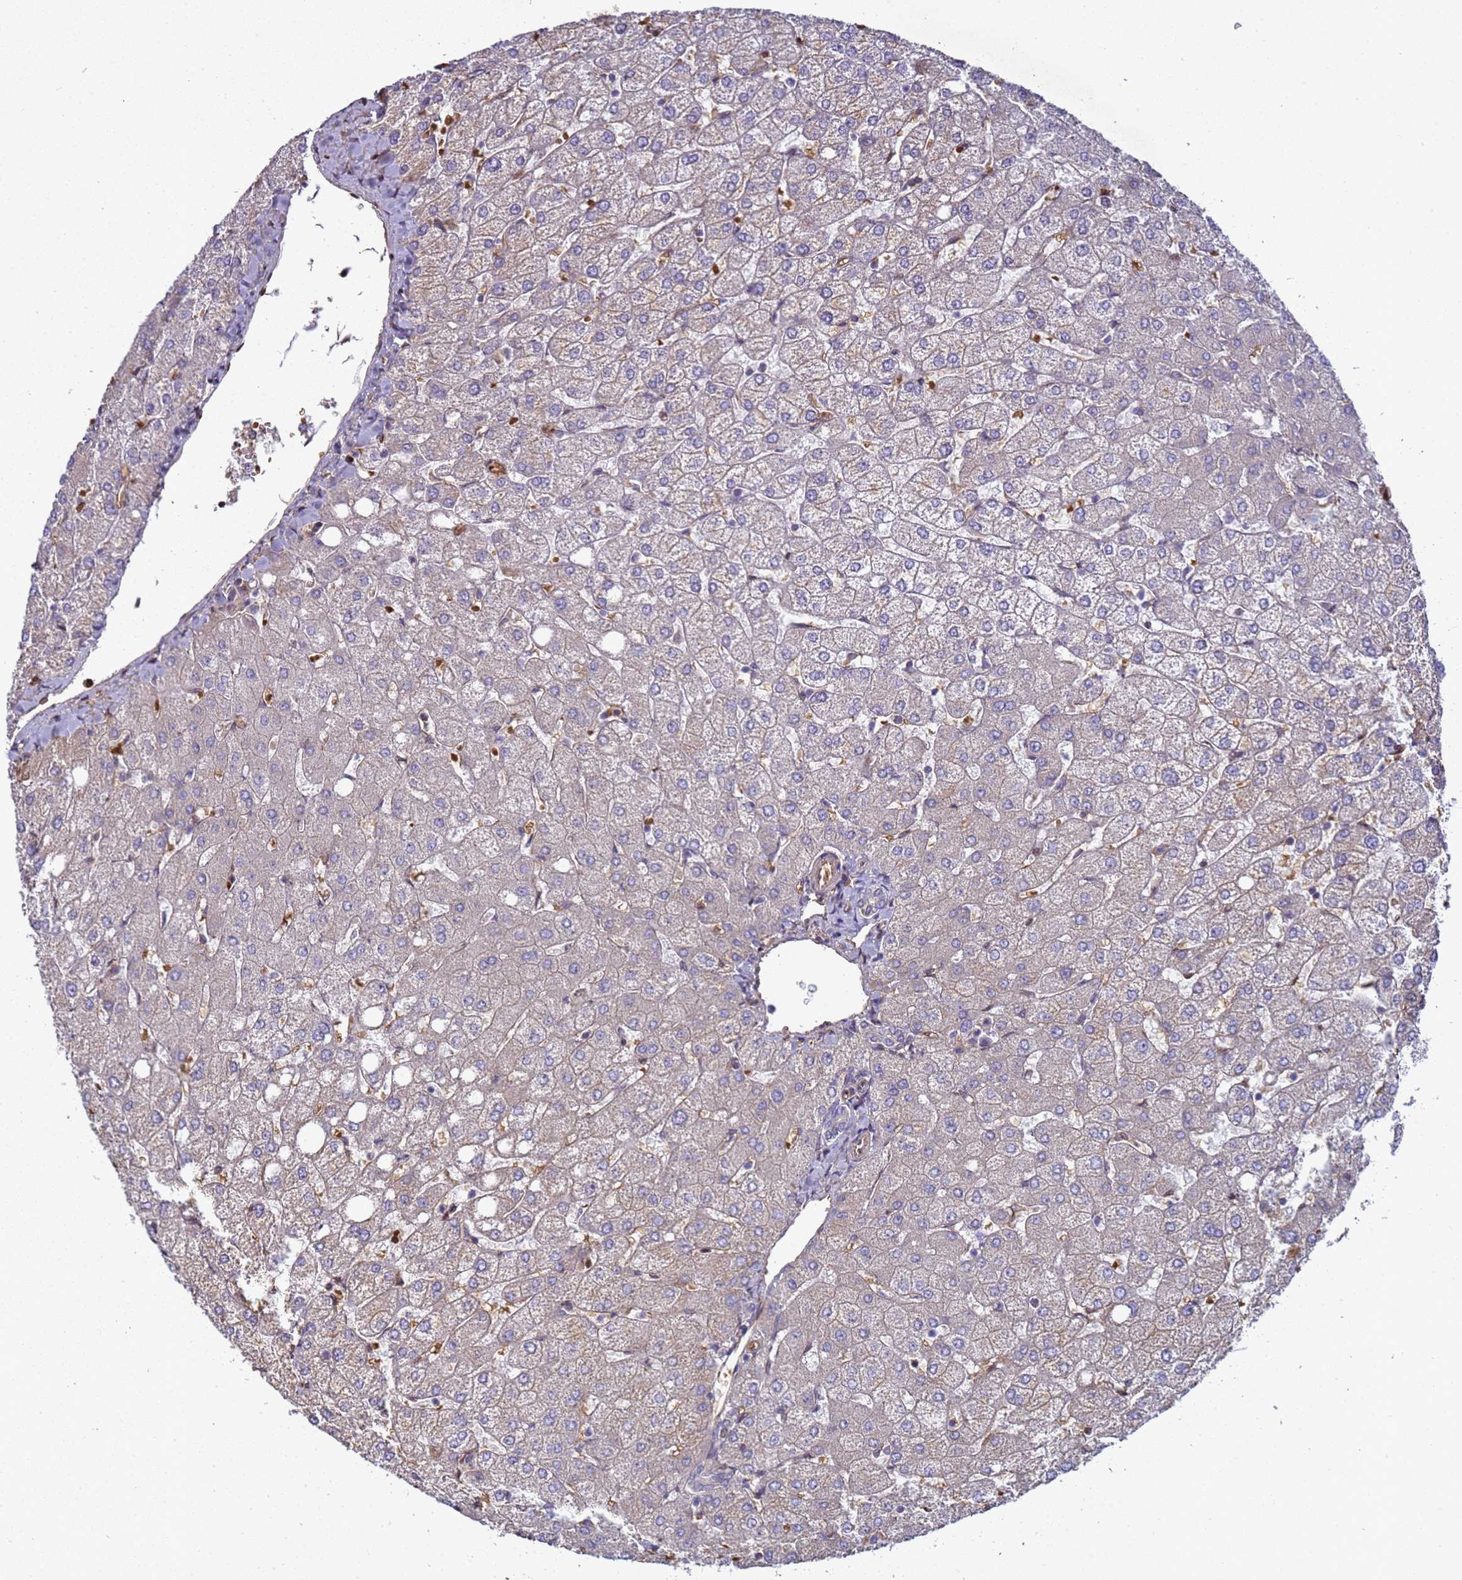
{"staining": {"intensity": "negative", "quantity": "none", "location": "none"}, "tissue": "liver", "cell_type": "Cholangiocytes", "image_type": "normal", "snomed": [{"axis": "morphology", "description": "Normal tissue, NOS"}, {"axis": "topography", "description": "Liver"}], "caption": "IHC histopathology image of benign liver: liver stained with DAB demonstrates no significant protein positivity in cholangiocytes.", "gene": "SGIP1", "patient": {"sex": "female", "age": 54}}